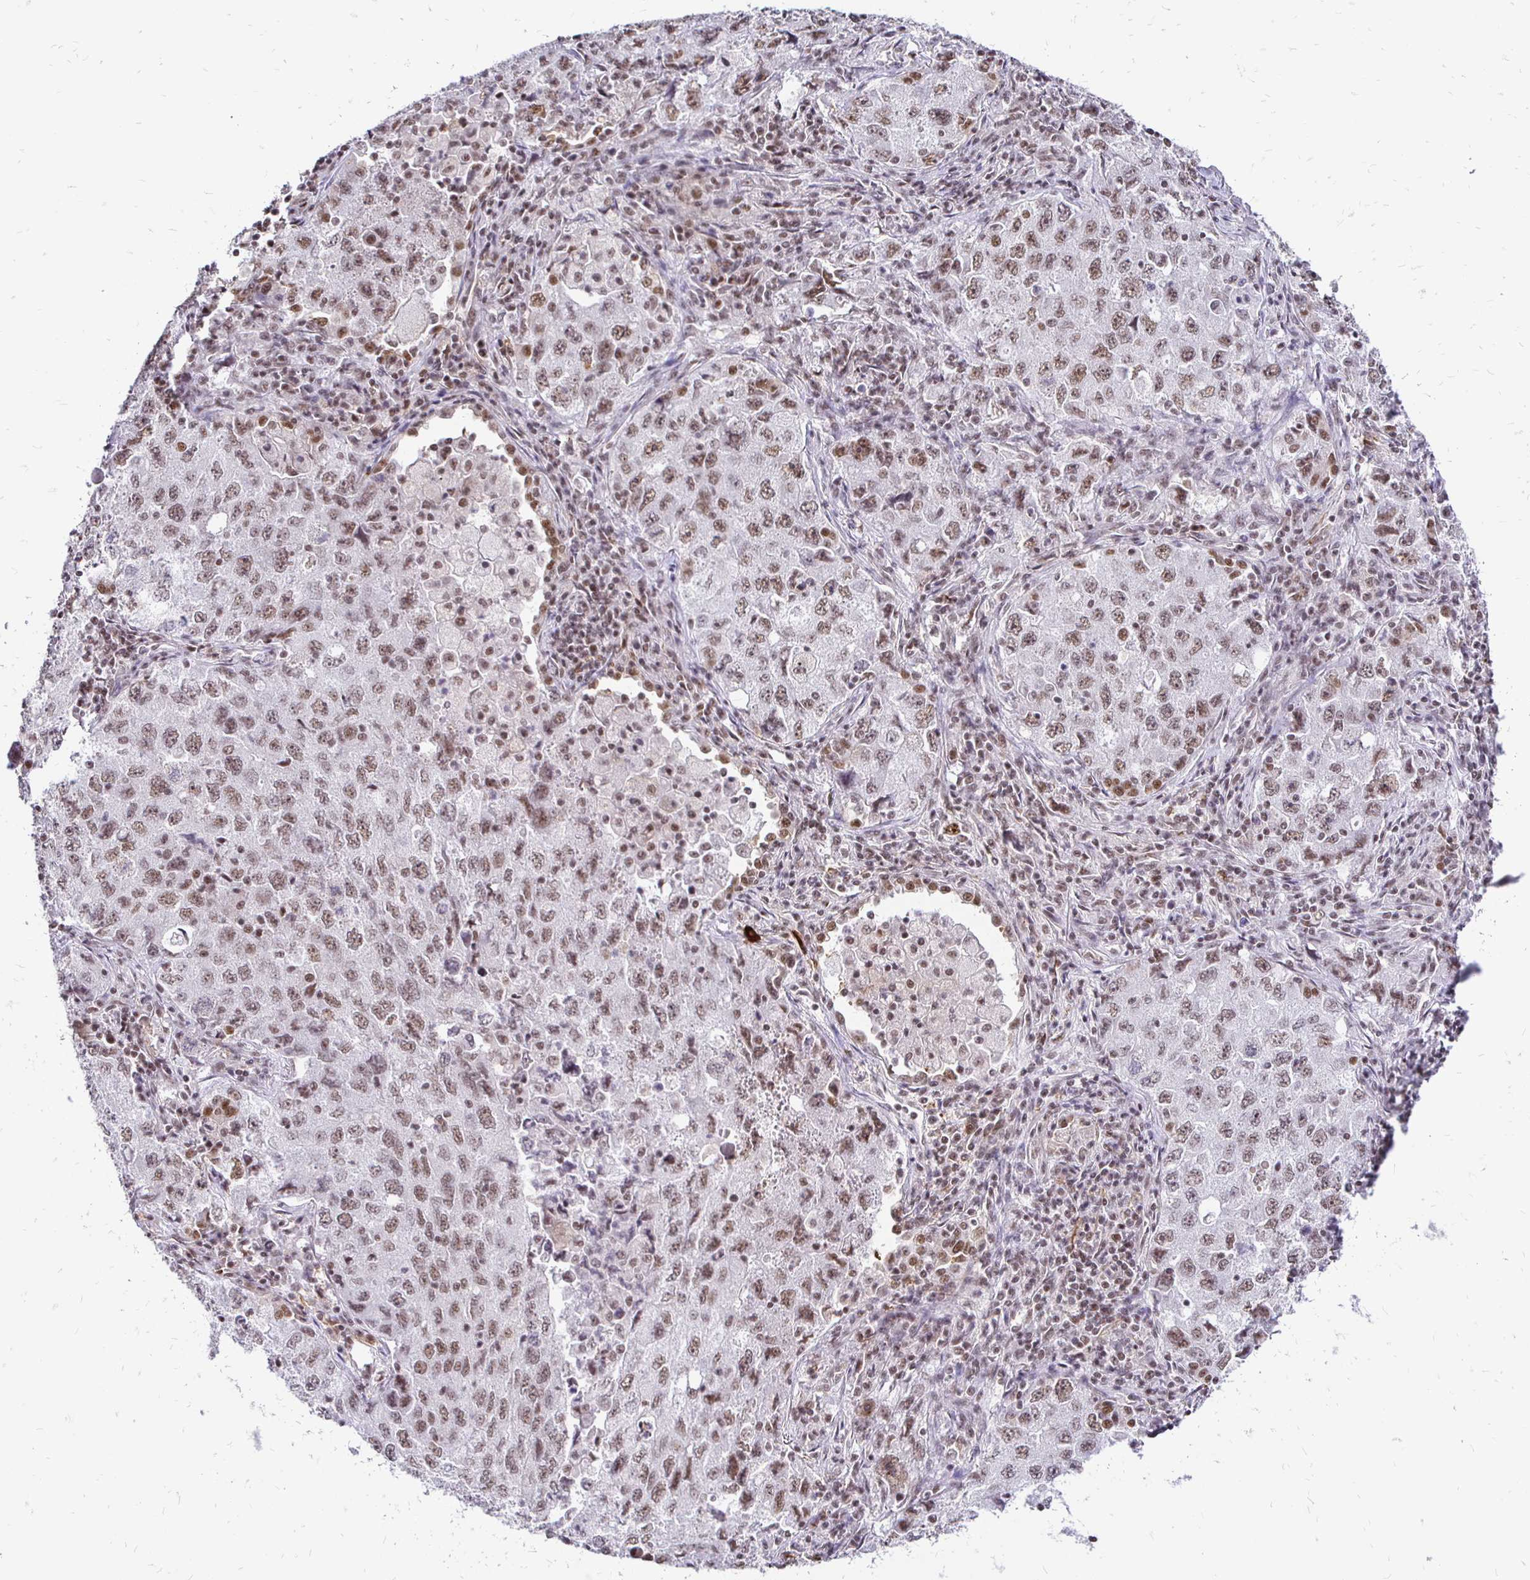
{"staining": {"intensity": "moderate", "quantity": ">75%", "location": "nuclear"}, "tissue": "lung cancer", "cell_type": "Tumor cells", "image_type": "cancer", "snomed": [{"axis": "morphology", "description": "Adenocarcinoma, NOS"}, {"axis": "topography", "description": "Lung"}], "caption": "Lung cancer (adenocarcinoma) stained for a protein shows moderate nuclear positivity in tumor cells. Nuclei are stained in blue.", "gene": "SIN3A", "patient": {"sex": "female", "age": 57}}